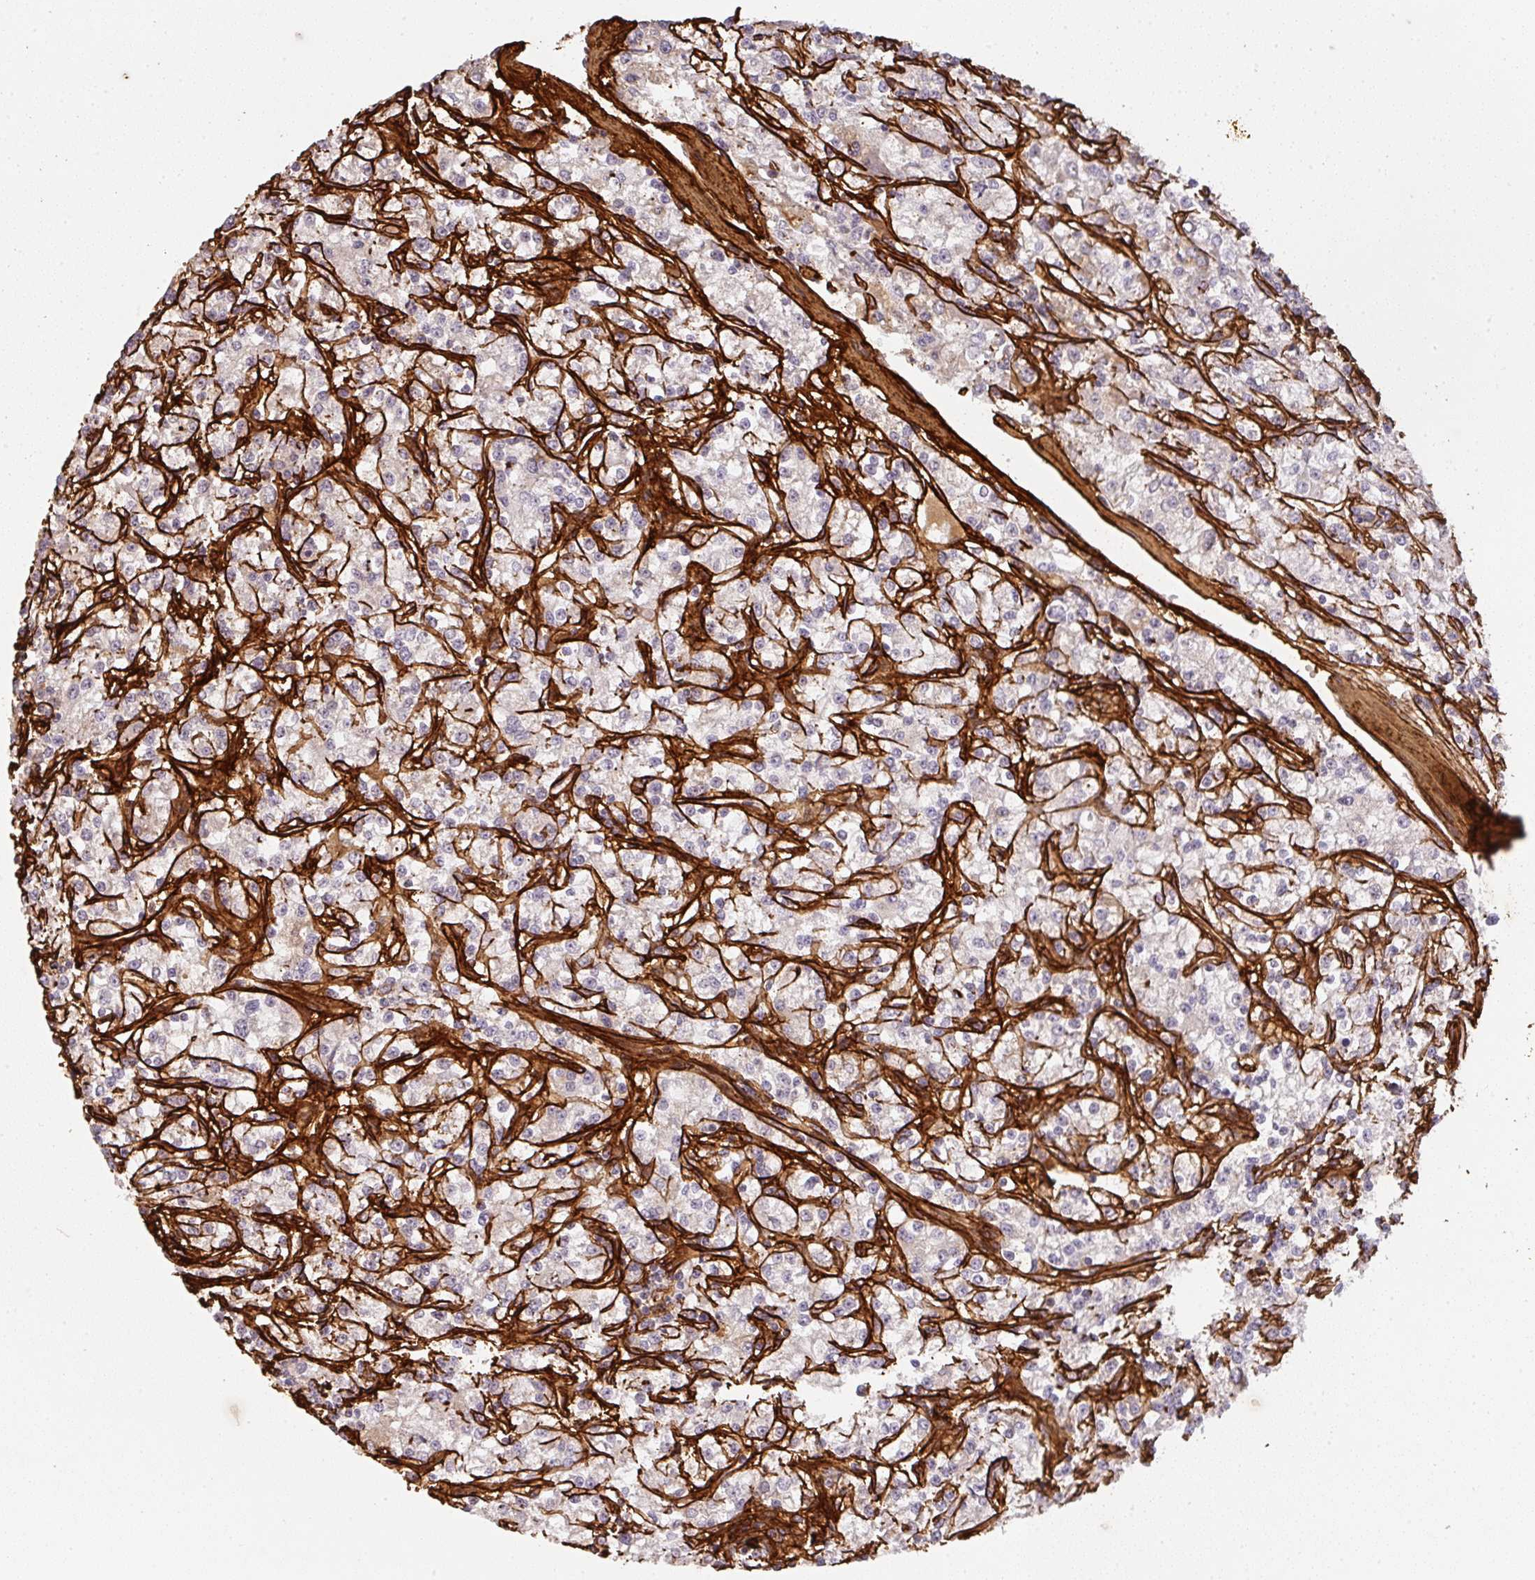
{"staining": {"intensity": "negative", "quantity": "none", "location": "none"}, "tissue": "renal cancer", "cell_type": "Tumor cells", "image_type": "cancer", "snomed": [{"axis": "morphology", "description": "Adenocarcinoma, NOS"}, {"axis": "topography", "description": "Kidney"}], "caption": "The image demonstrates no significant expression in tumor cells of adenocarcinoma (renal).", "gene": "COL3A1", "patient": {"sex": "female", "age": 59}}